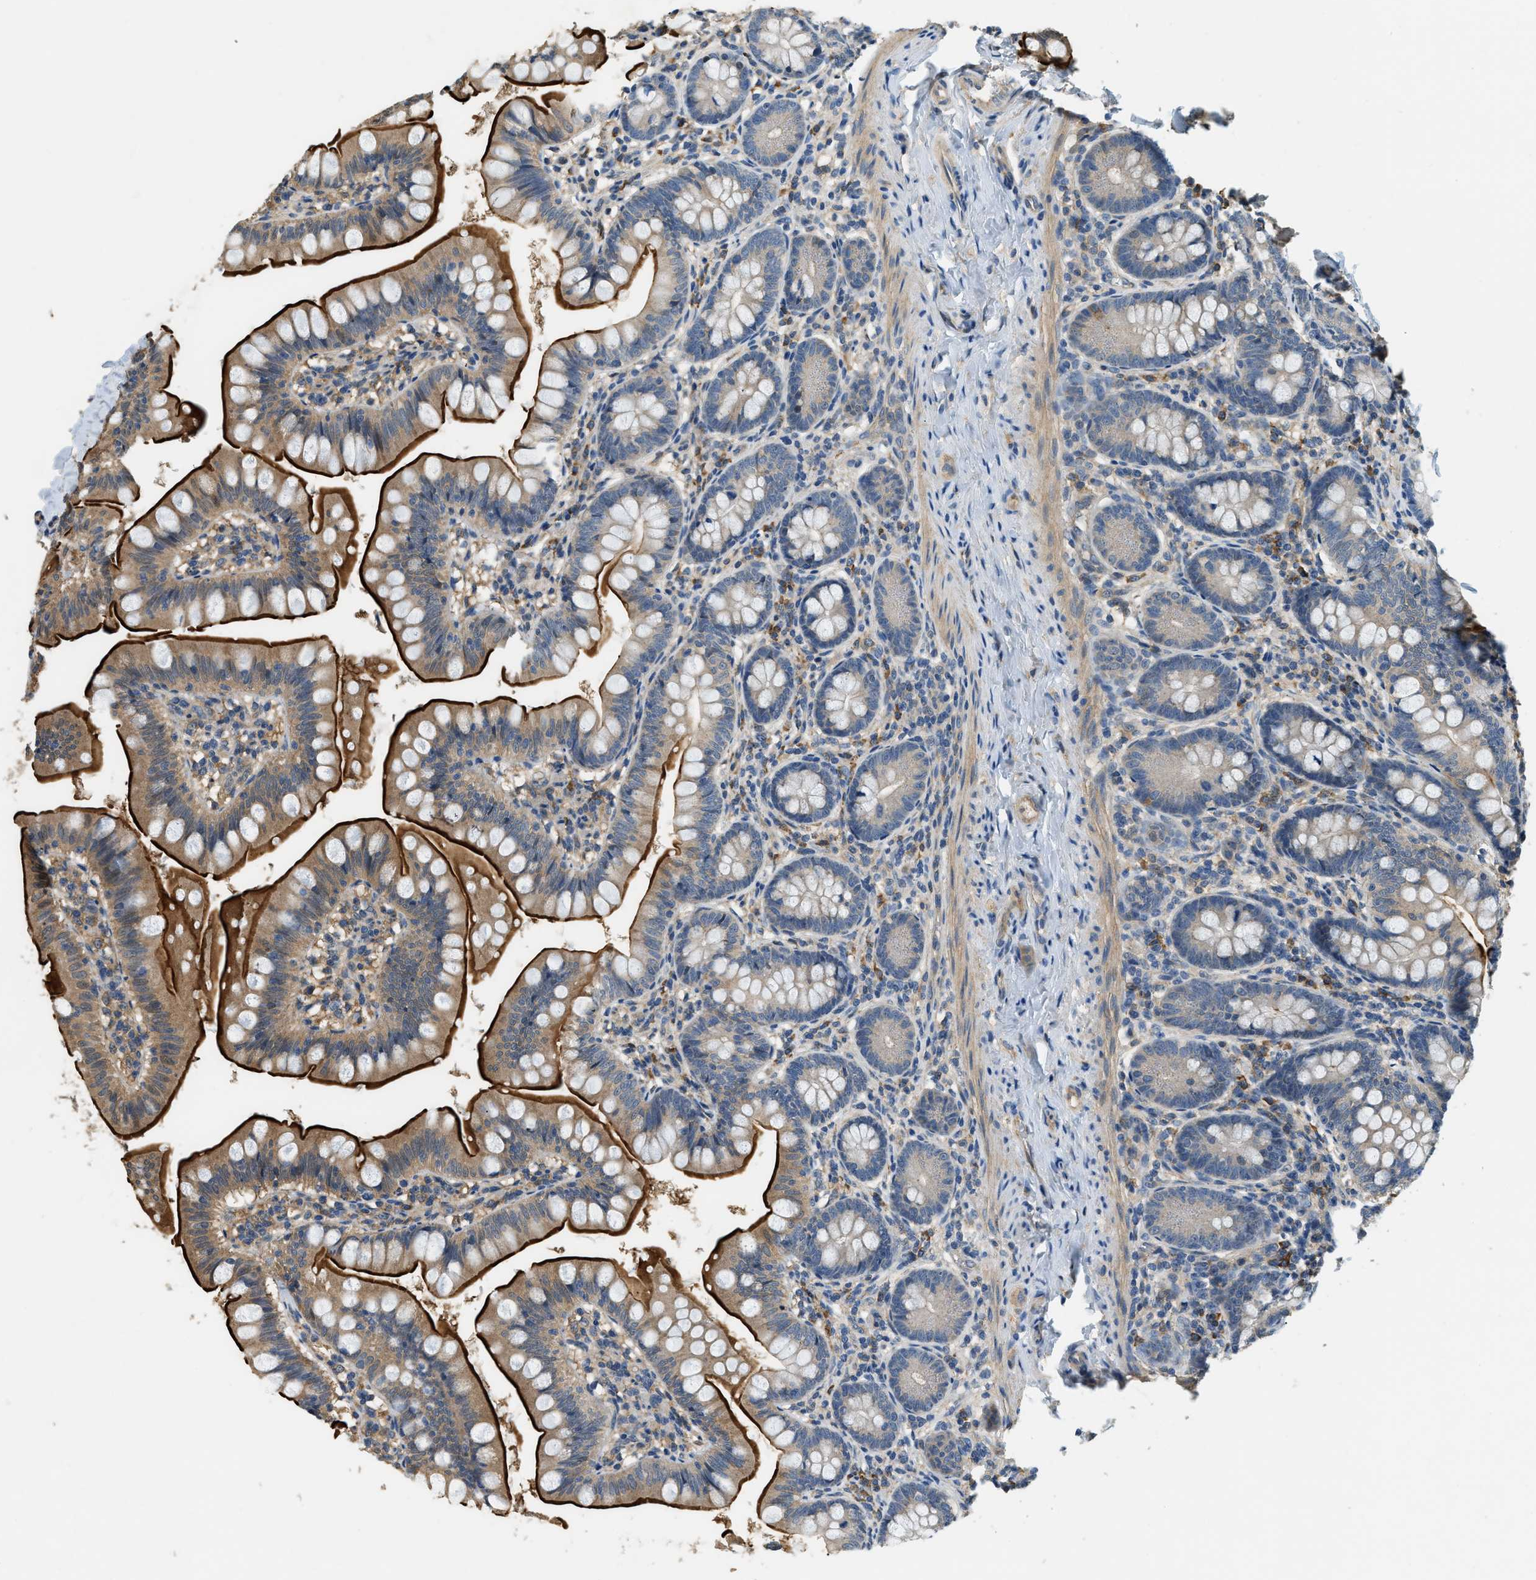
{"staining": {"intensity": "strong", "quantity": ">75%", "location": "cytoplasmic/membranous"}, "tissue": "small intestine", "cell_type": "Glandular cells", "image_type": "normal", "snomed": [{"axis": "morphology", "description": "Normal tissue, NOS"}, {"axis": "topography", "description": "Small intestine"}], "caption": "IHC photomicrograph of benign small intestine stained for a protein (brown), which exhibits high levels of strong cytoplasmic/membranous staining in about >75% of glandular cells.", "gene": "CFLAR", "patient": {"sex": "male", "age": 7}}